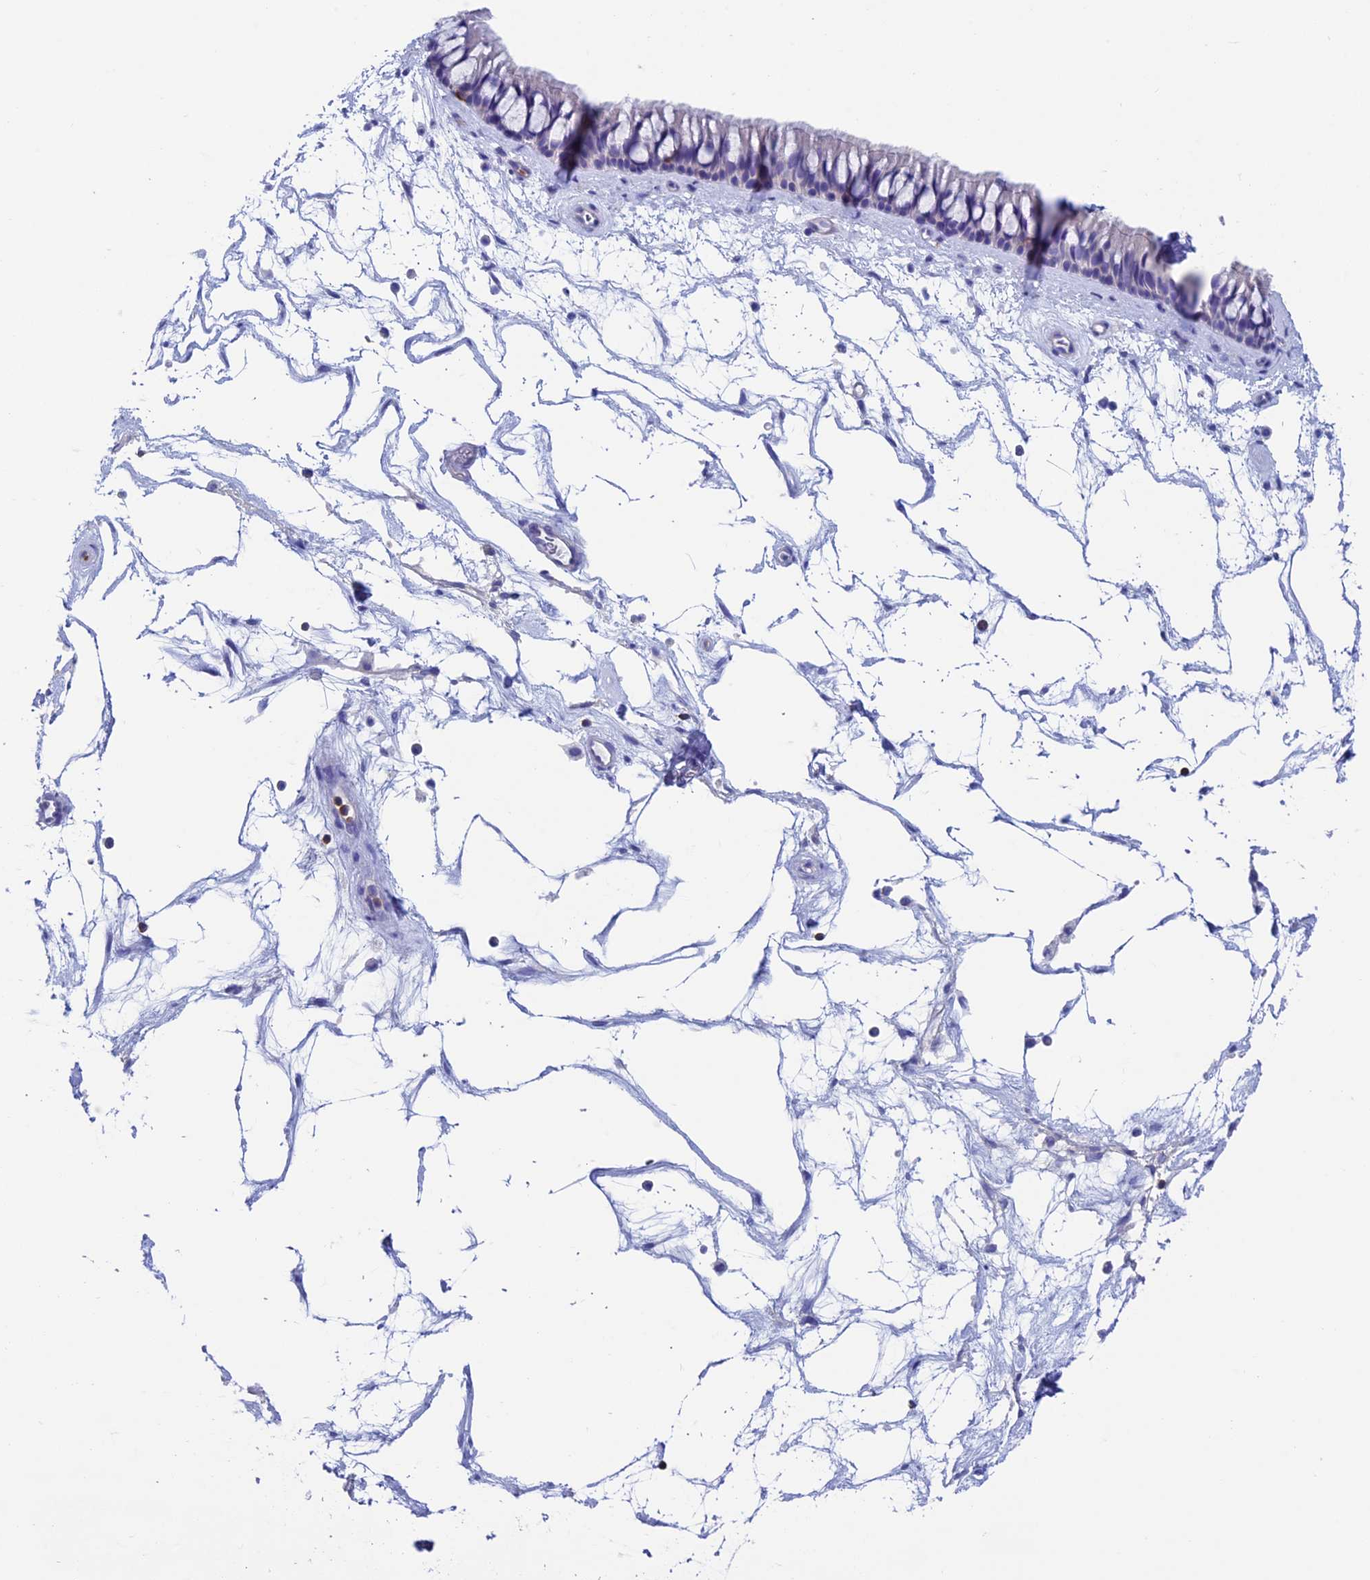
{"staining": {"intensity": "negative", "quantity": "none", "location": "none"}, "tissue": "nasopharynx", "cell_type": "Respiratory epithelial cells", "image_type": "normal", "snomed": [{"axis": "morphology", "description": "Normal tissue, NOS"}, {"axis": "topography", "description": "Nasopharynx"}], "caption": "Immunohistochemistry (IHC) image of normal human nasopharynx stained for a protein (brown), which demonstrates no expression in respiratory epithelial cells. (DAB (3,3'-diaminobenzidine) IHC visualized using brightfield microscopy, high magnification).", "gene": "SEPTIN1", "patient": {"sex": "male", "age": 64}}